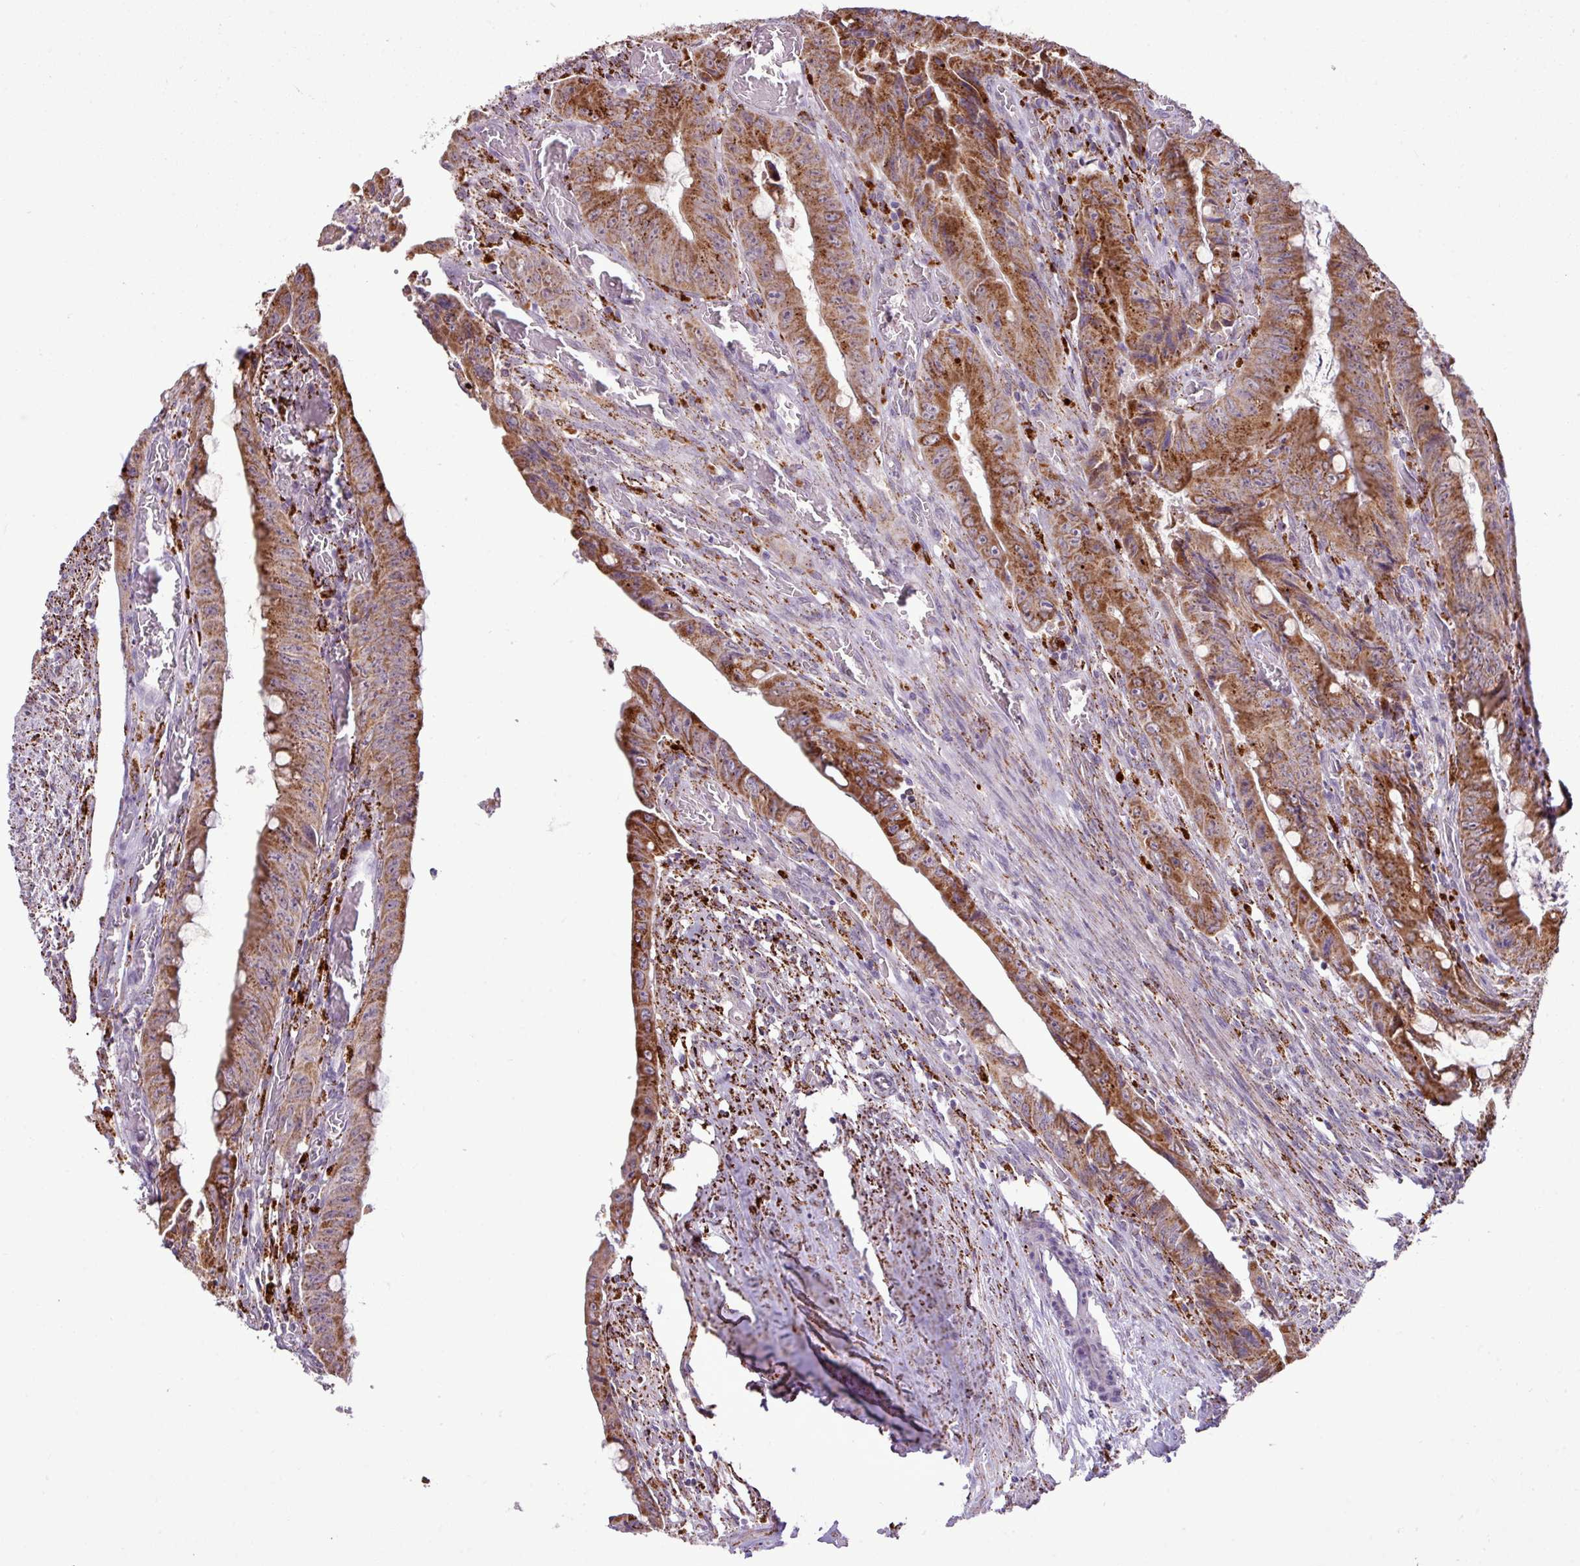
{"staining": {"intensity": "moderate", "quantity": ">75%", "location": "cytoplasmic/membranous"}, "tissue": "colorectal cancer", "cell_type": "Tumor cells", "image_type": "cancer", "snomed": [{"axis": "morphology", "description": "Adenocarcinoma, NOS"}, {"axis": "topography", "description": "Rectum"}], "caption": "DAB (3,3'-diaminobenzidine) immunohistochemical staining of colorectal cancer displays moderate cytoplasmic/membranous protein staining in approximately >75% of tumor cells.", "gene": "SGPP1", "patient": {"sex": "male", "age": 78}}